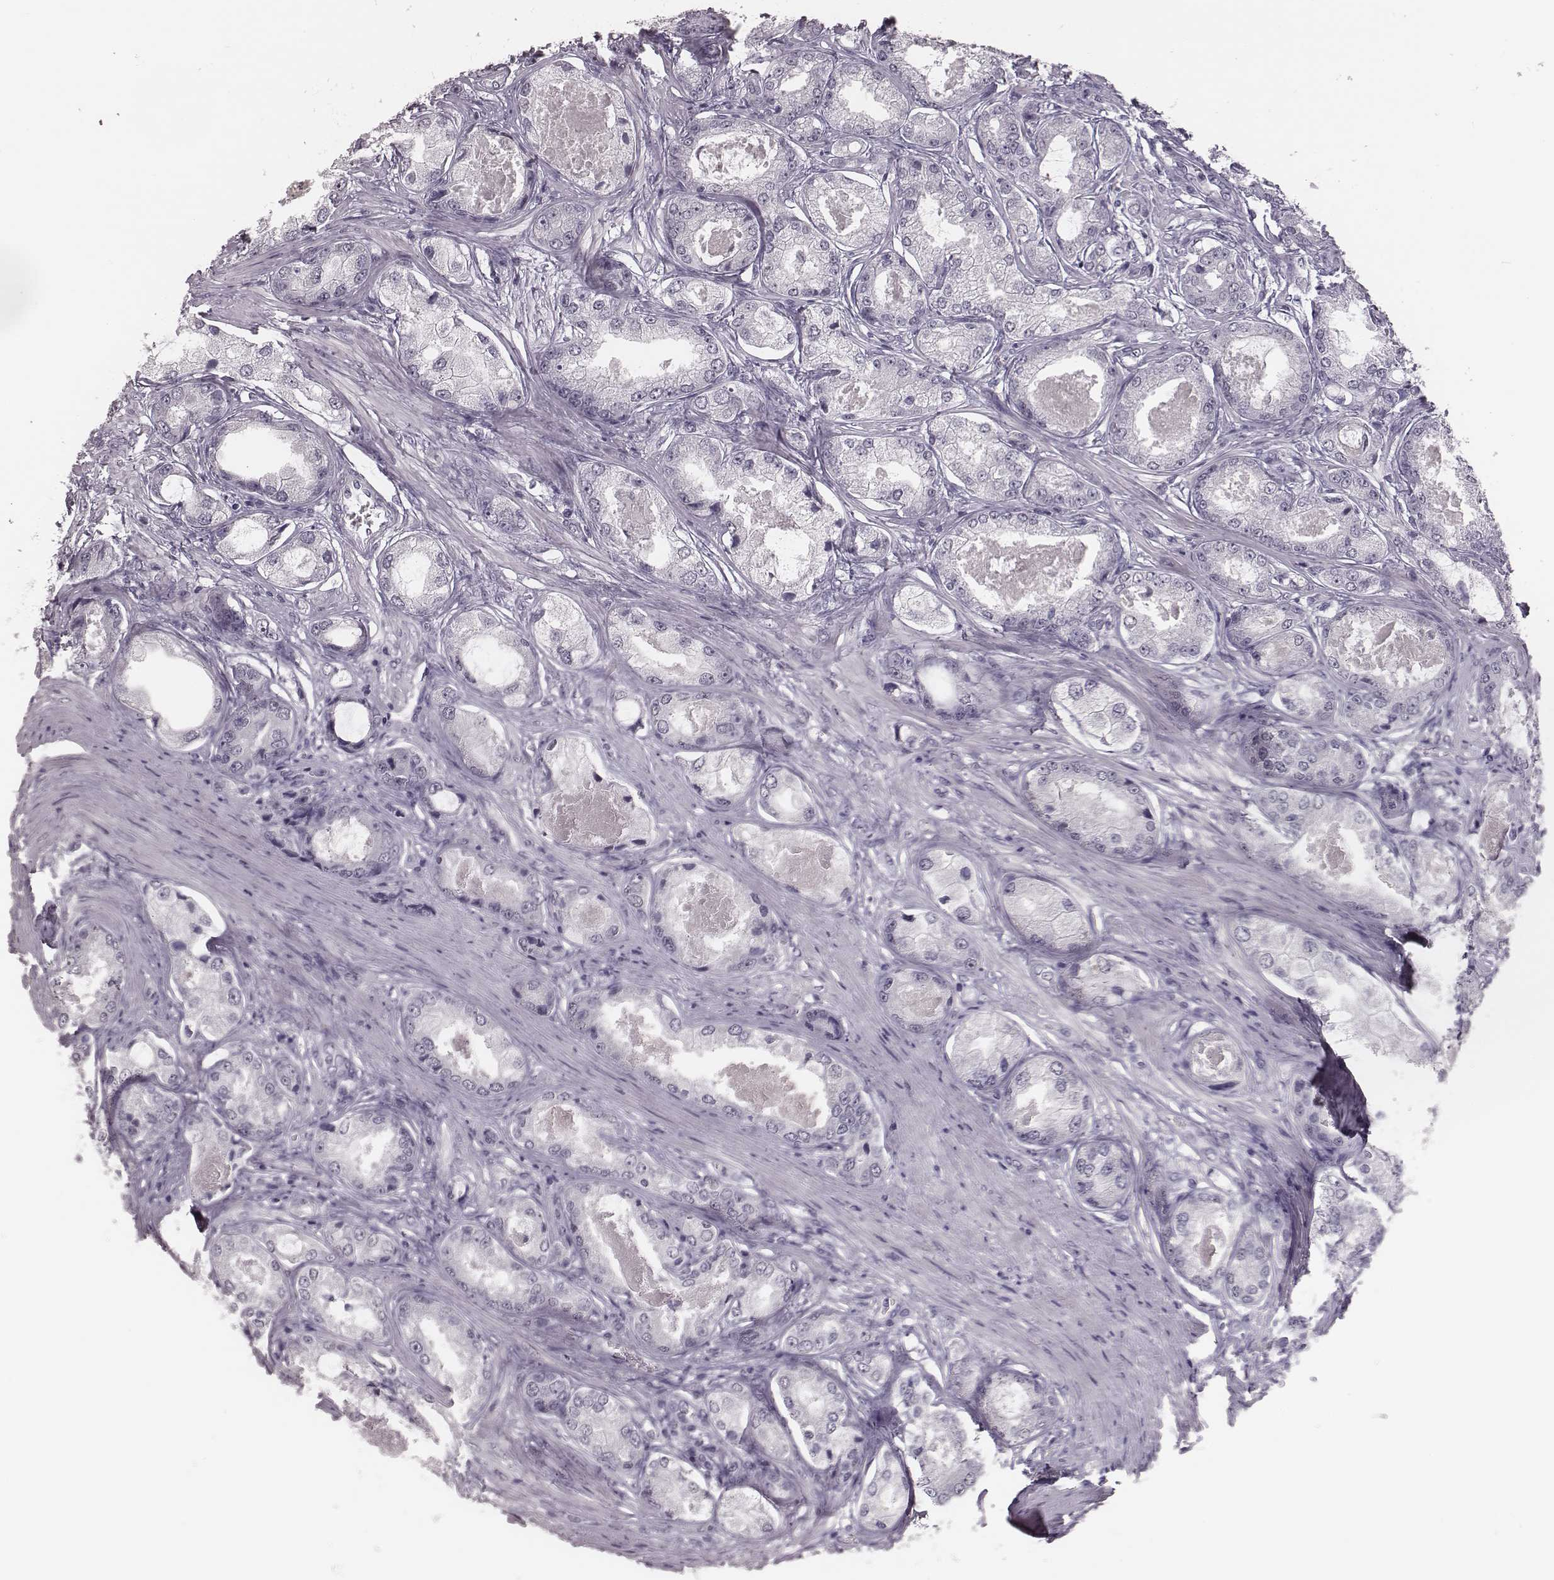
{"staining": {"intensity": "negative", "quantity": "none", "location": "none"}, "tissue": "prostate cancer", "cell_type": "Tumor cells", "image_type": "cancer", "snomed": [{"axis": "morphology", "description": "Adenocarcinoma, Low grade"}, {"axis": "topography", "description": "Prostate"}], "caption": "High magnification brightfield microscopy of prostate cancer stained with DAB (3,3'-diaminobenzidine) (brown) and counterstained with hematoxylin (blue): tumor cells show no significant expression. (Immunohistochemistry, brightfield microscopy, high magnification).", "gene": "CSHL1", "patient": {"sex": "male", "age": 68}}